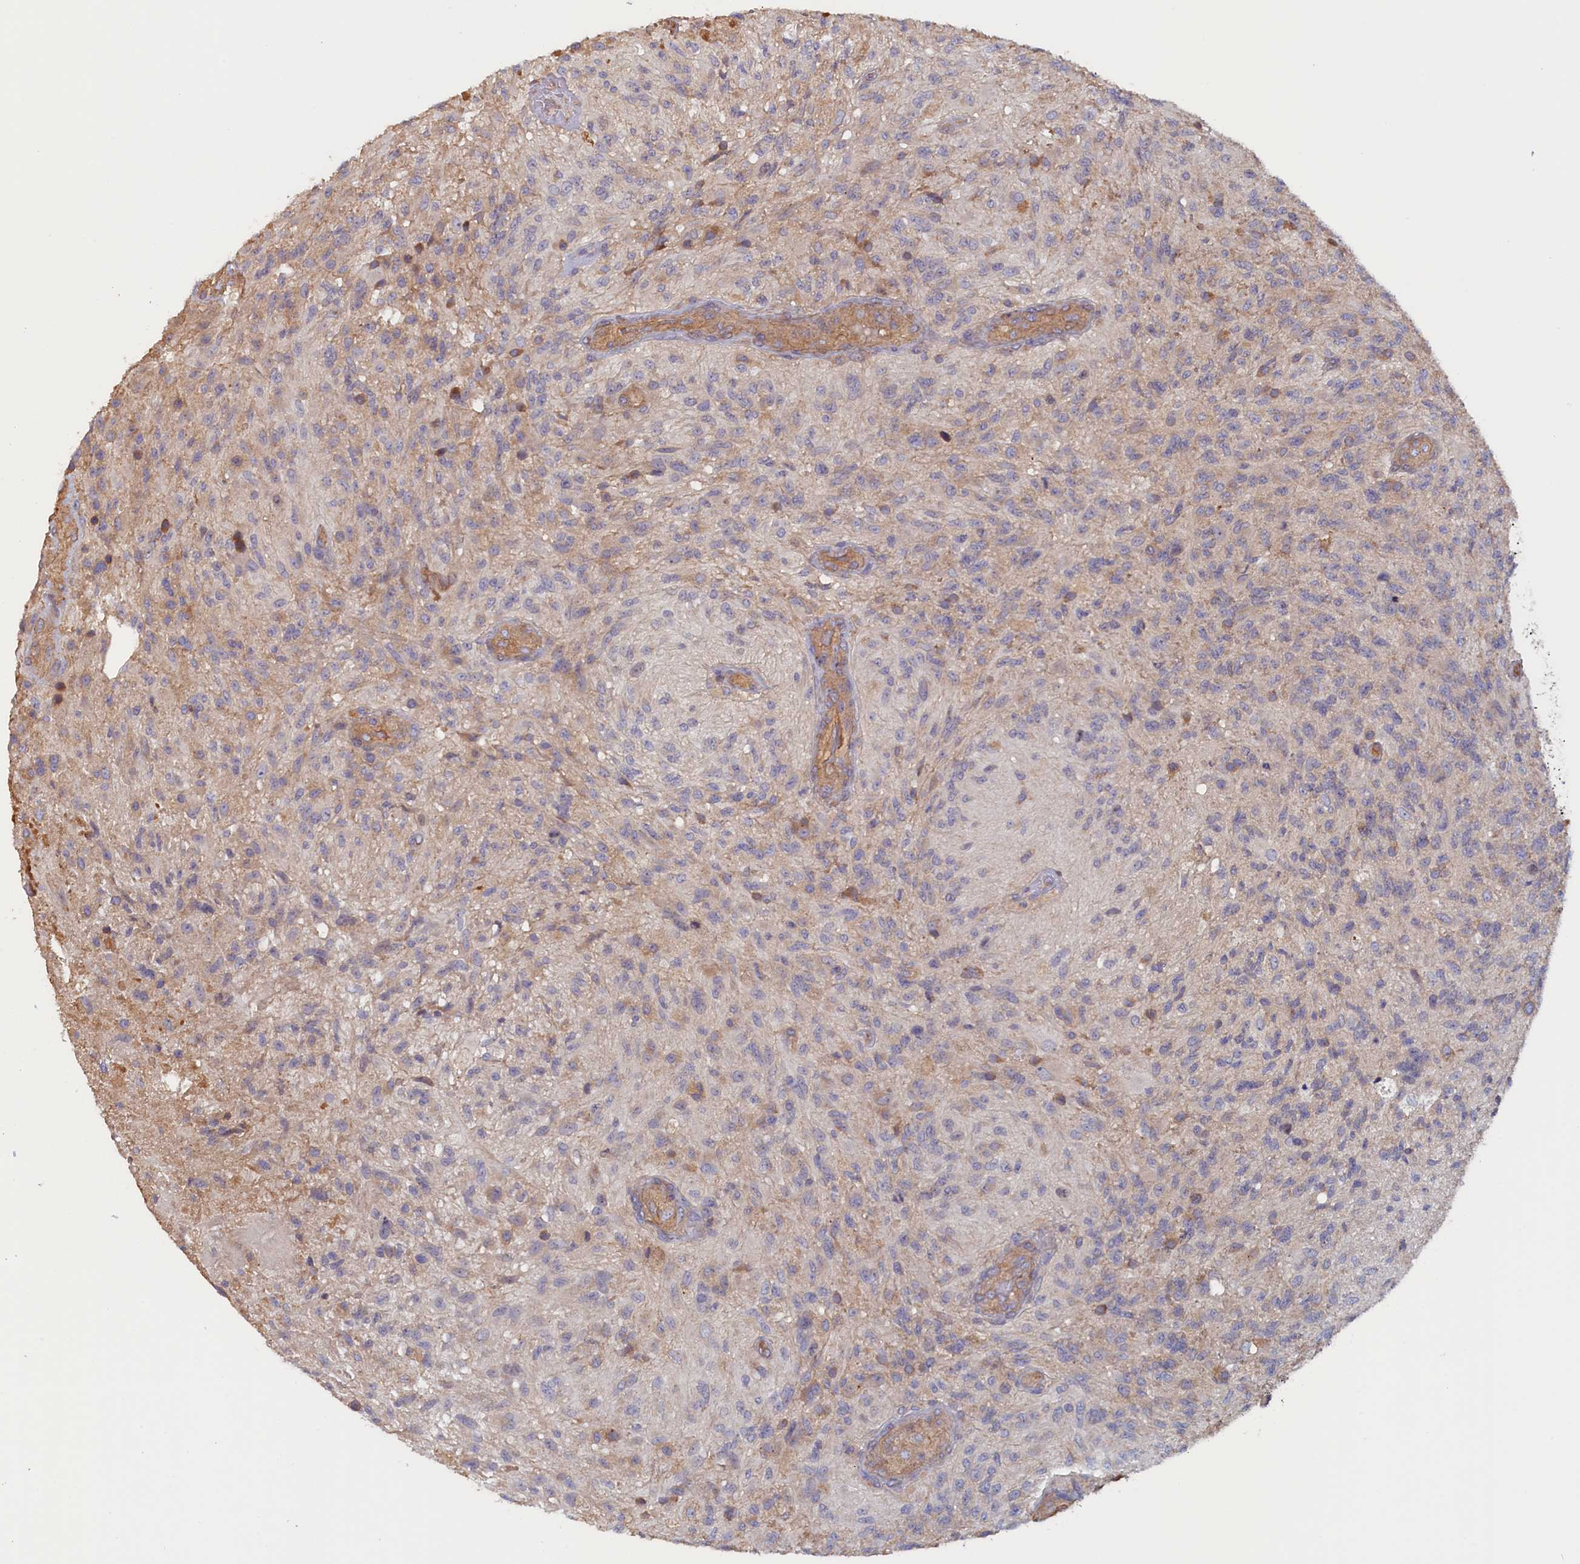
{"staining": {"intensity": "moderate", "quantity": "<25%", "location": "cytoplasmic/membranous"}, "tissue": "glioma", "cell_type": "Tumor cells", "image_type": "cancer", "snomed": [{"axis": "morphology", "description": "Glioma, malignant, High grade"}, {"axis": "topography", "description": "Brain"}], "caption": "Glioma was stained to show a protein in brown. There is low levels of moderate cytoplasmic/membranous expression in about <25% of tumor cells.", "gene": "ANKRD2", "patient": {"sex": "male", "age": 56}}